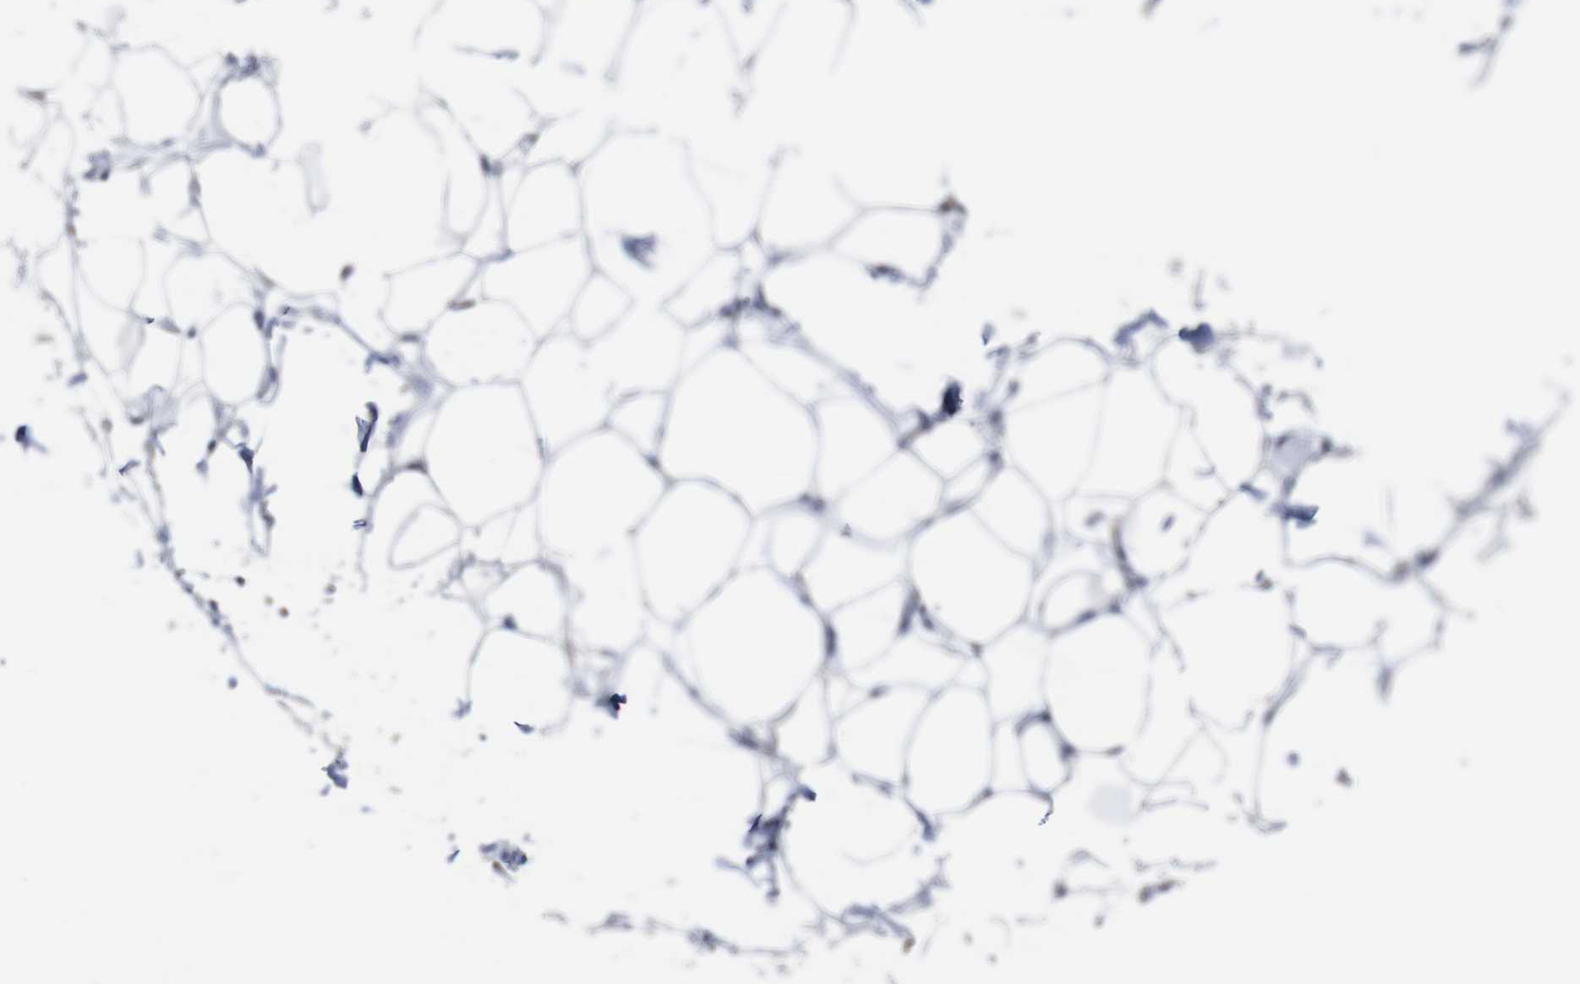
{"staining": {"intensity": "negative", "quantity": "none", "location": "none"}, "tissue": "adipose tissue", "cell_type": "Adipocytes", "image_type": "normal", "snomed": [{"axis": "morphology", "description": "Normal tissue, NOS"}, {"axis": "topography", "description": "Breast"}, {"axis": "topography", "description": "Adipose tissue"}], "caption": "Micrograph shows no protein expression in adipocytes of normal adipose tissue.", "gene": "GJB2", "patient": {"sex": "female", "age": 25}}